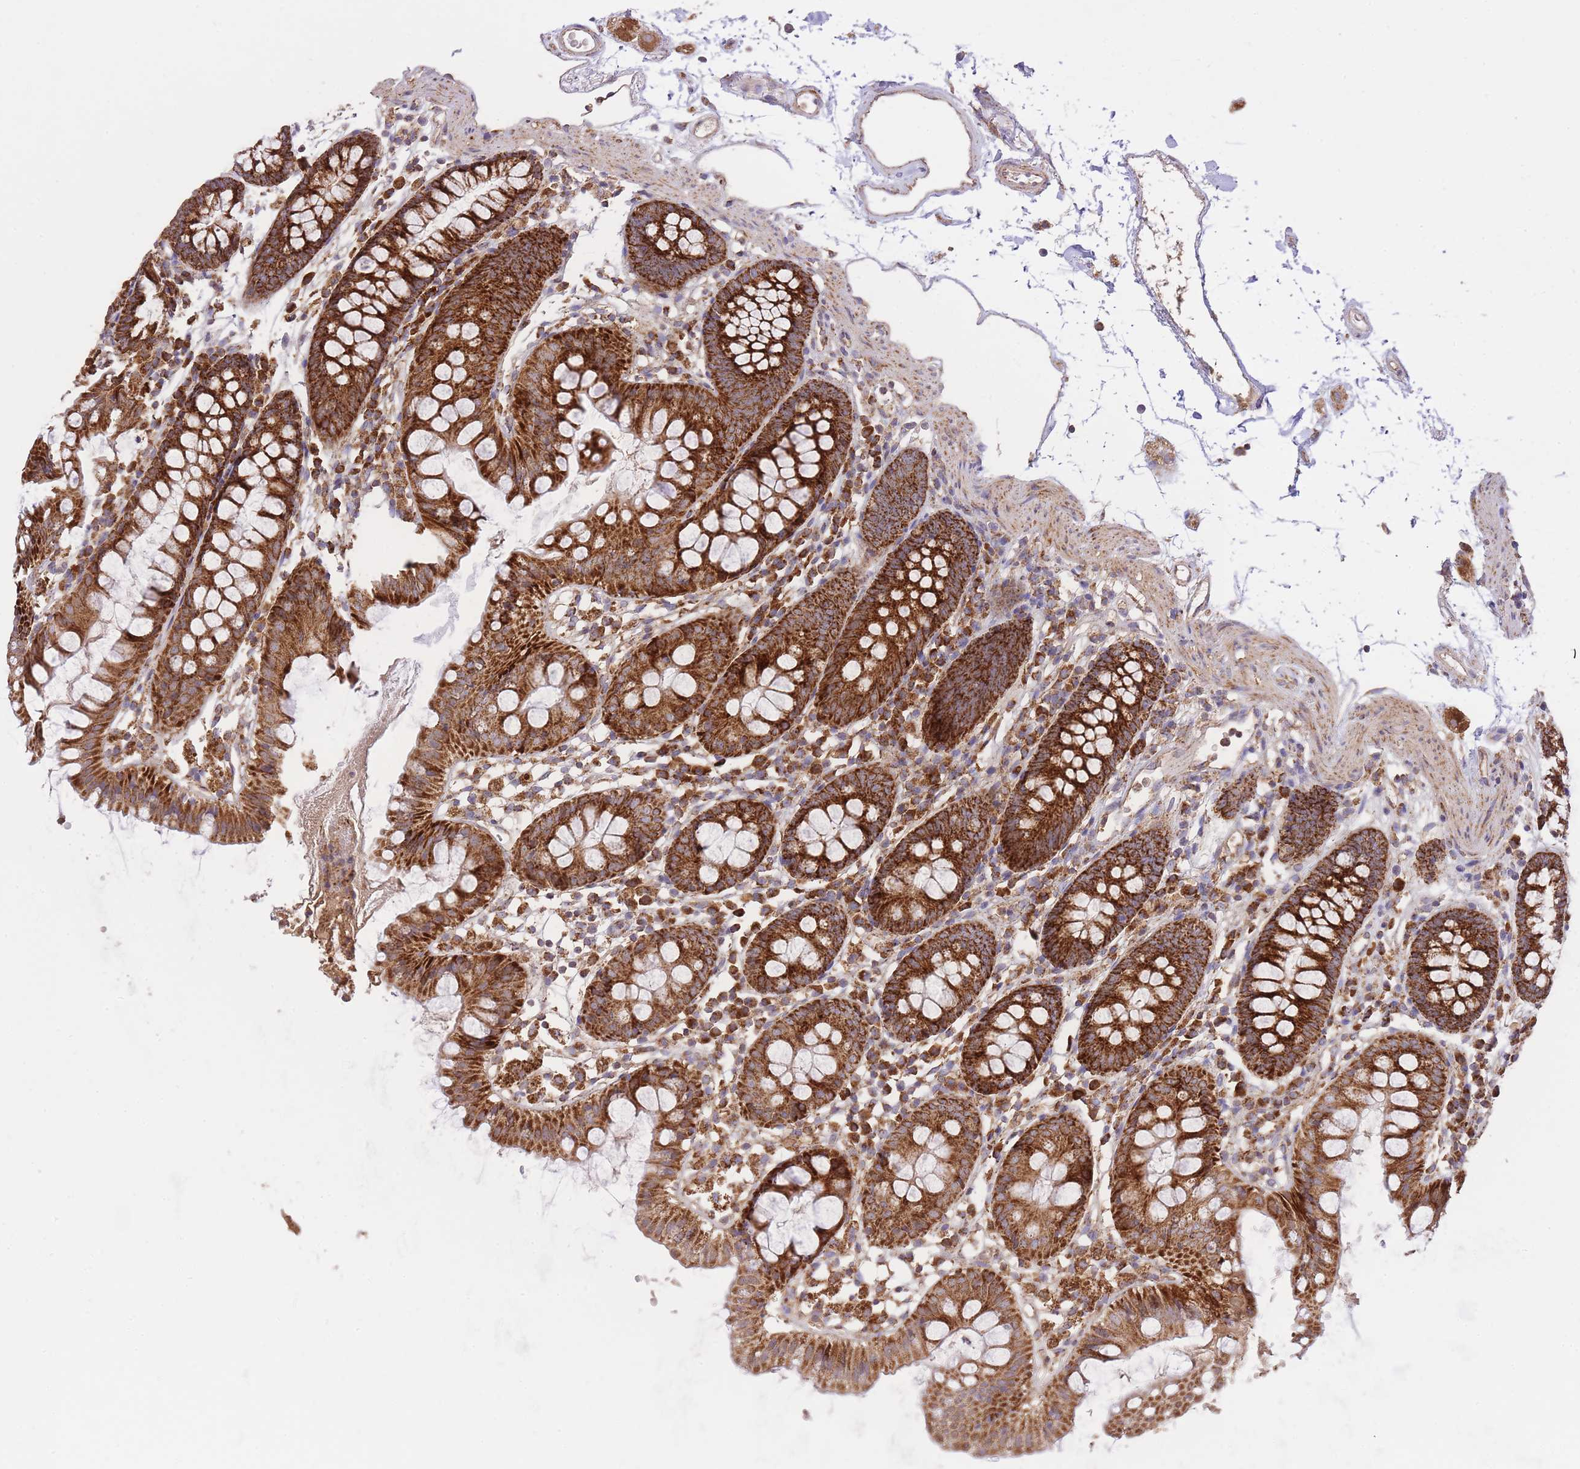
{"staining": {"intensity": "moderate", "quantity": ">75%", "location": "cytoplasmic/membranous"}, "tissue": "colon", "cell_type": "Endothelial cells", "image_type": "normal", "snomed": [{"axis": "morphology", "description": "Normal tissue, NOS"}, {"axis": "topography", "description": "Colon"}], "caption": "Immunohistochemical staining of benign human colon demonstrates moderate cytoplasmic/membranous protein positivity in approximately >75% of endothelial cells. (IHC, brightfield microscopy, high magnification).", "gene": "PREP", "patient": {"sex": "female", "age": 84}}